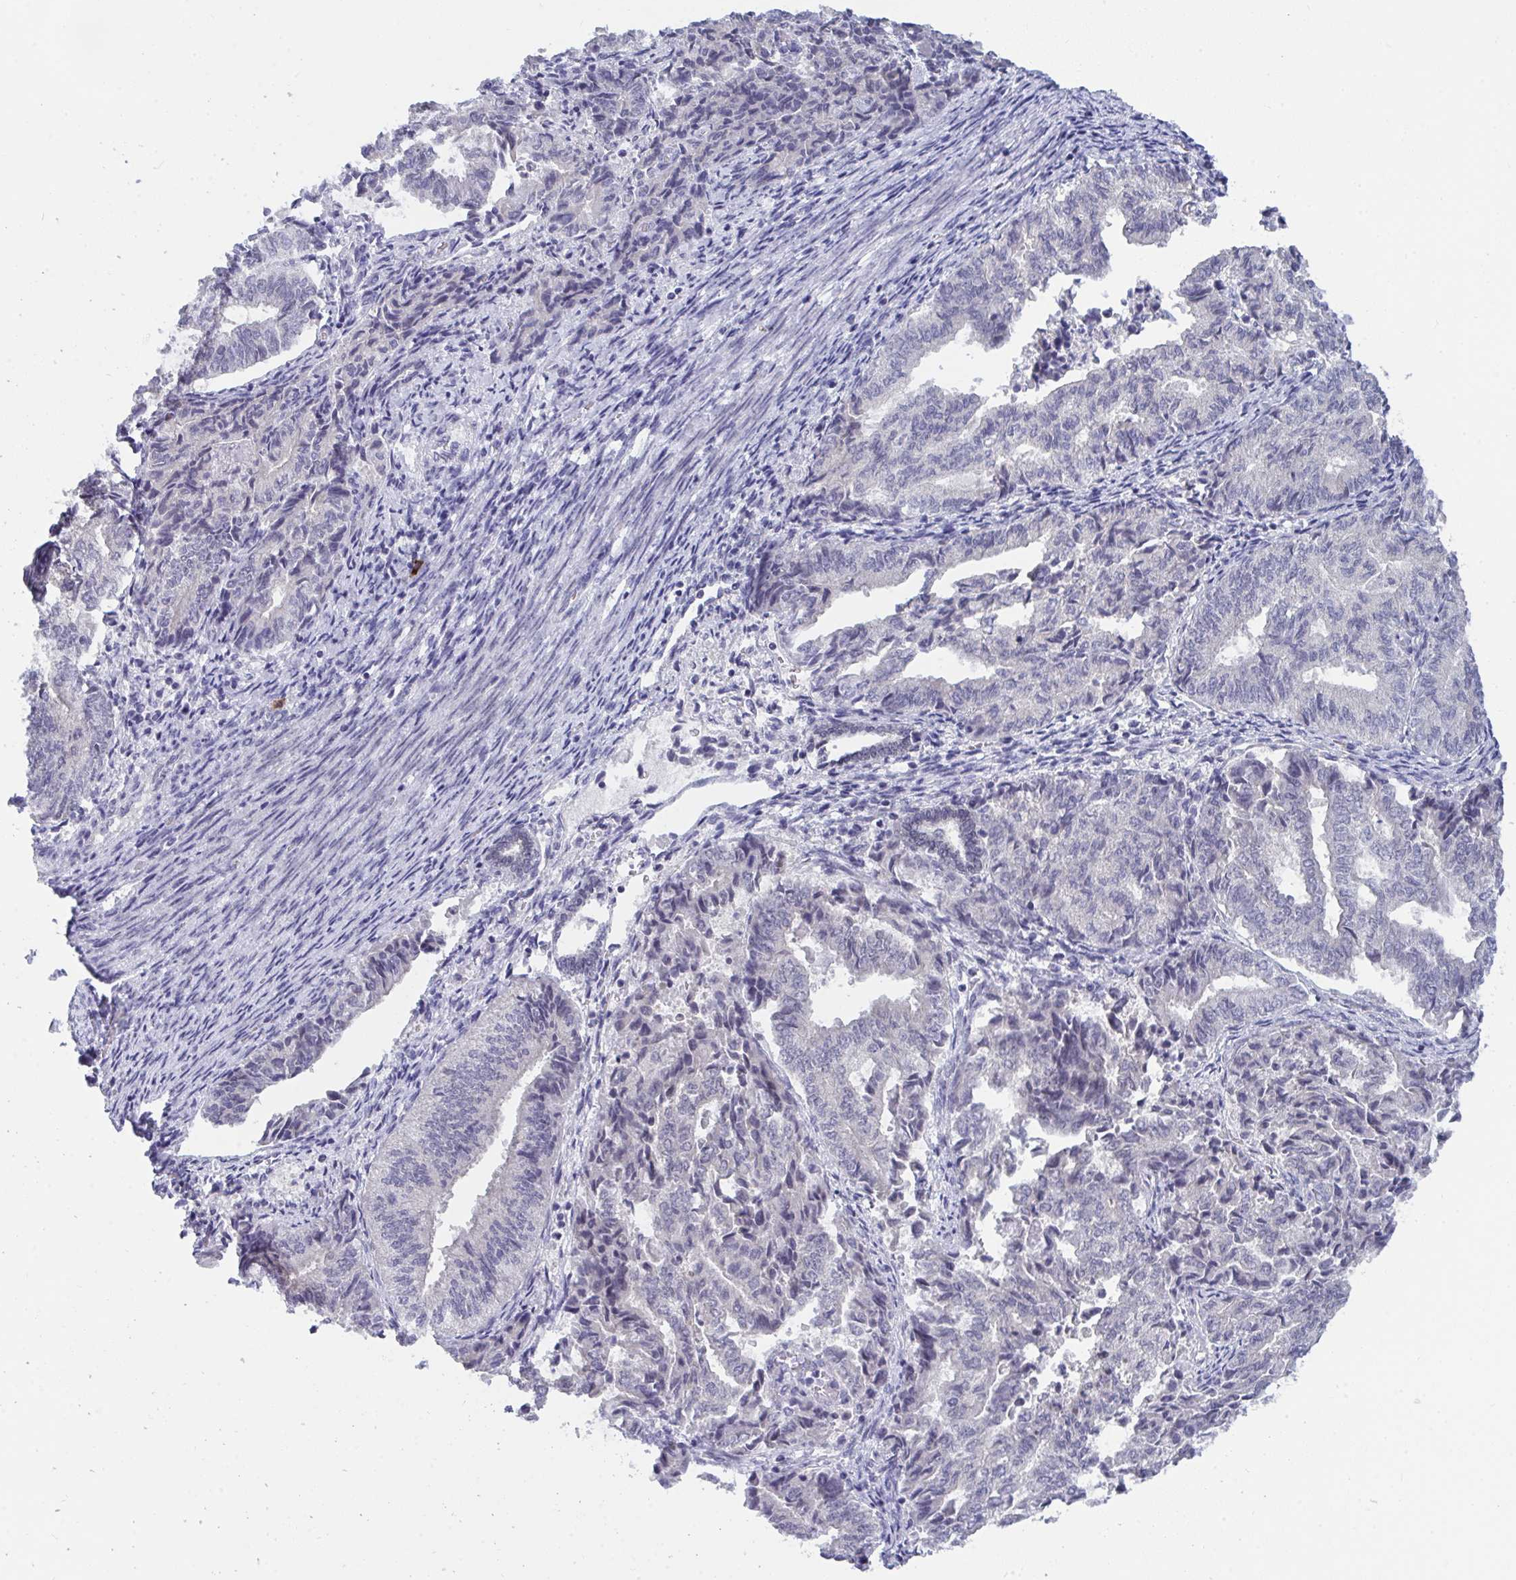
{"staining": {"intensity": "negative", "quantity": "none", "location": "none"}, "tissue": "endometrial cancer", "cell_type": "Tumor cells", "image_type": "cancer", "snomed": [{"axis": "morphology", "description": "Adenocarcinoma, NOS"}, {"axis": "topography", "description": "Endometrium"}], "caption": "Immunohistochemistry (IHC) histopathology image of adenocarcinoma (endometrial) stained for a protein (brown), which reveals no staining in tumor cells.", "gene": "BMAL2", "patient": {"sex": "female", "age": 80}}